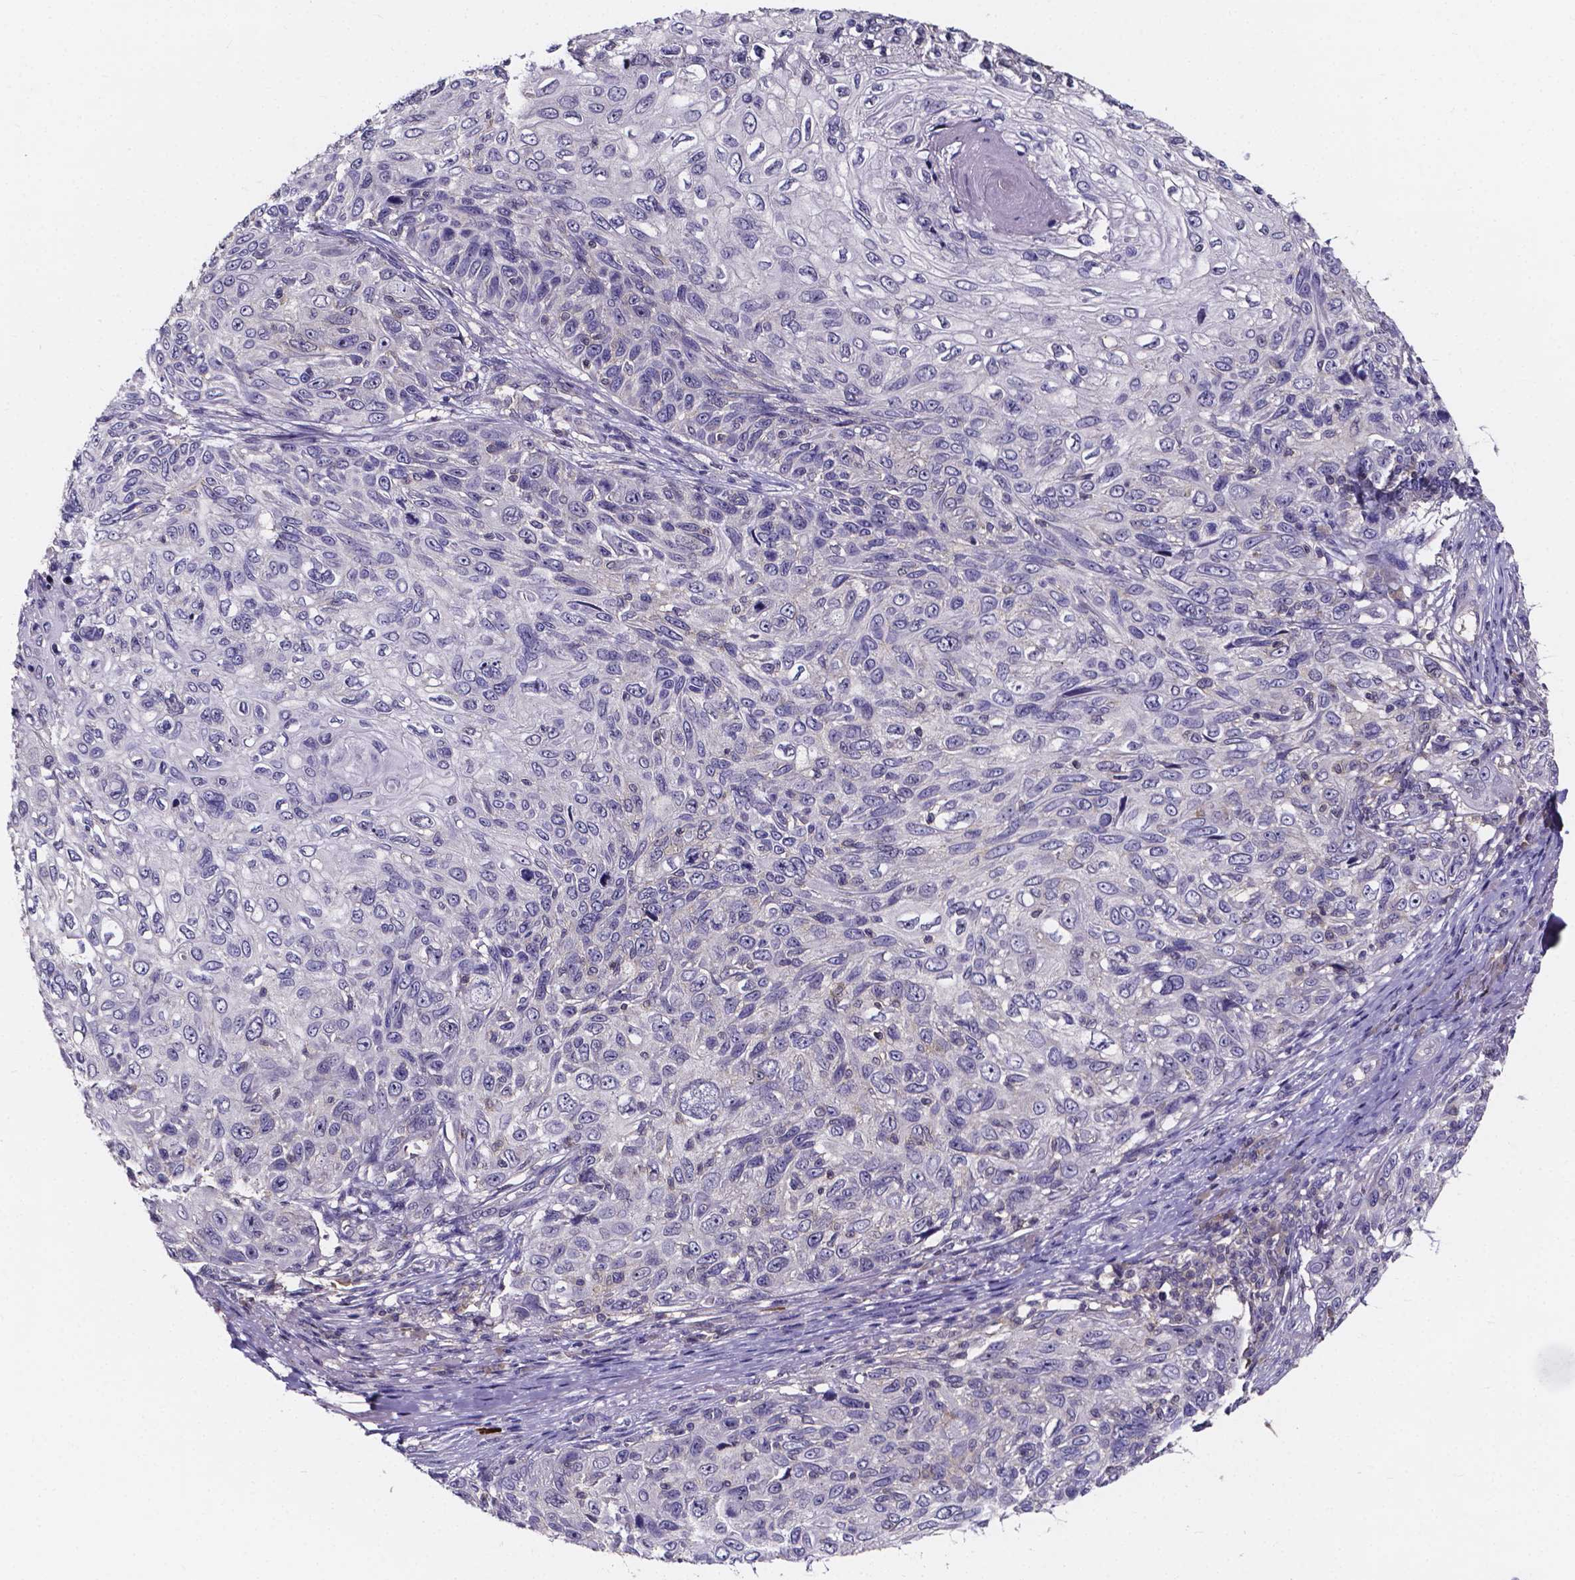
{"staining": {"intensity": "negative", "quantity": "none", "location": "none"}, "tissue": "skin cancer", "cell_type": "Tumor cells", "image_type": "cancer", "snomed": [{"axis": "morphology", "description": "Squamous cell carcinoma, NOS"}, {"axis": "topography", "description": "Skin"}], "caption": "DAB (3,3'-diaminobenzidine) immunohistochemical staining of human skin cancer displays no significant positivity in tumor cells.", "gene": "SPOCD1", "patient": {"sex": "male", "age": 92}}